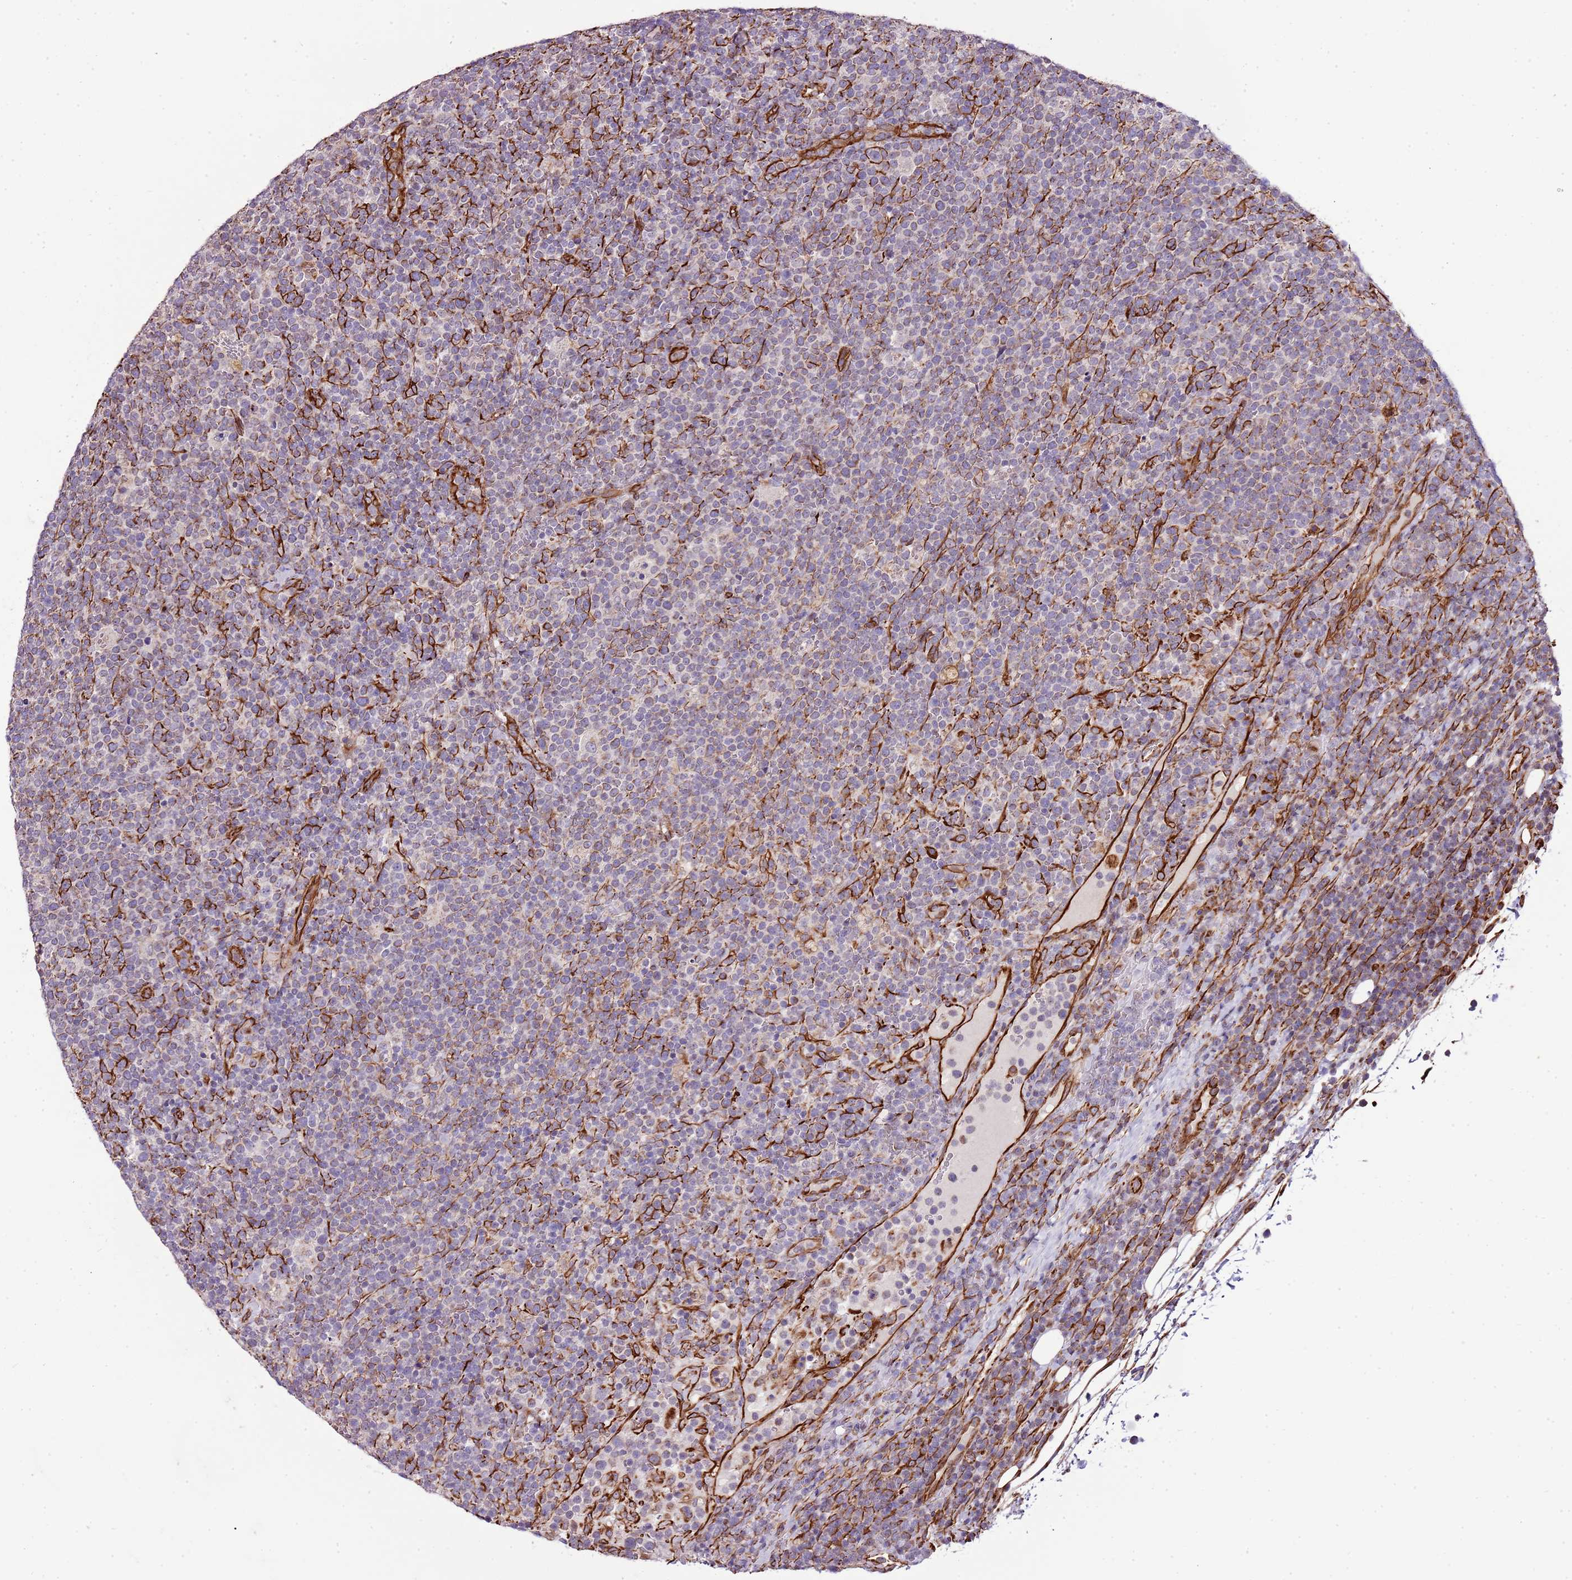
{"staining": {"intensity": "weak", "quantity": "<25%", "location": "cytoplasmic/membranous"}, "tissue": "lymphoma", "cell_type": "Tumor cells", "image_type": "cancer", "snomed": [{"axis": "morphology", "description": "Malignant lymphoma, non-Hodgkin's type, High grade"}, {"axis": "topography", "description": "Lymph node"}], "caption": "Immunohistochemistry (IHC) photomicrograph of high-grade malignant lymphoma, non-Hodgkin's type stained for a protein (brown), which reveals no positivity in tumor cells.", "gene": "ZNF786", "patient": {"sex": "male", "age": 61}}